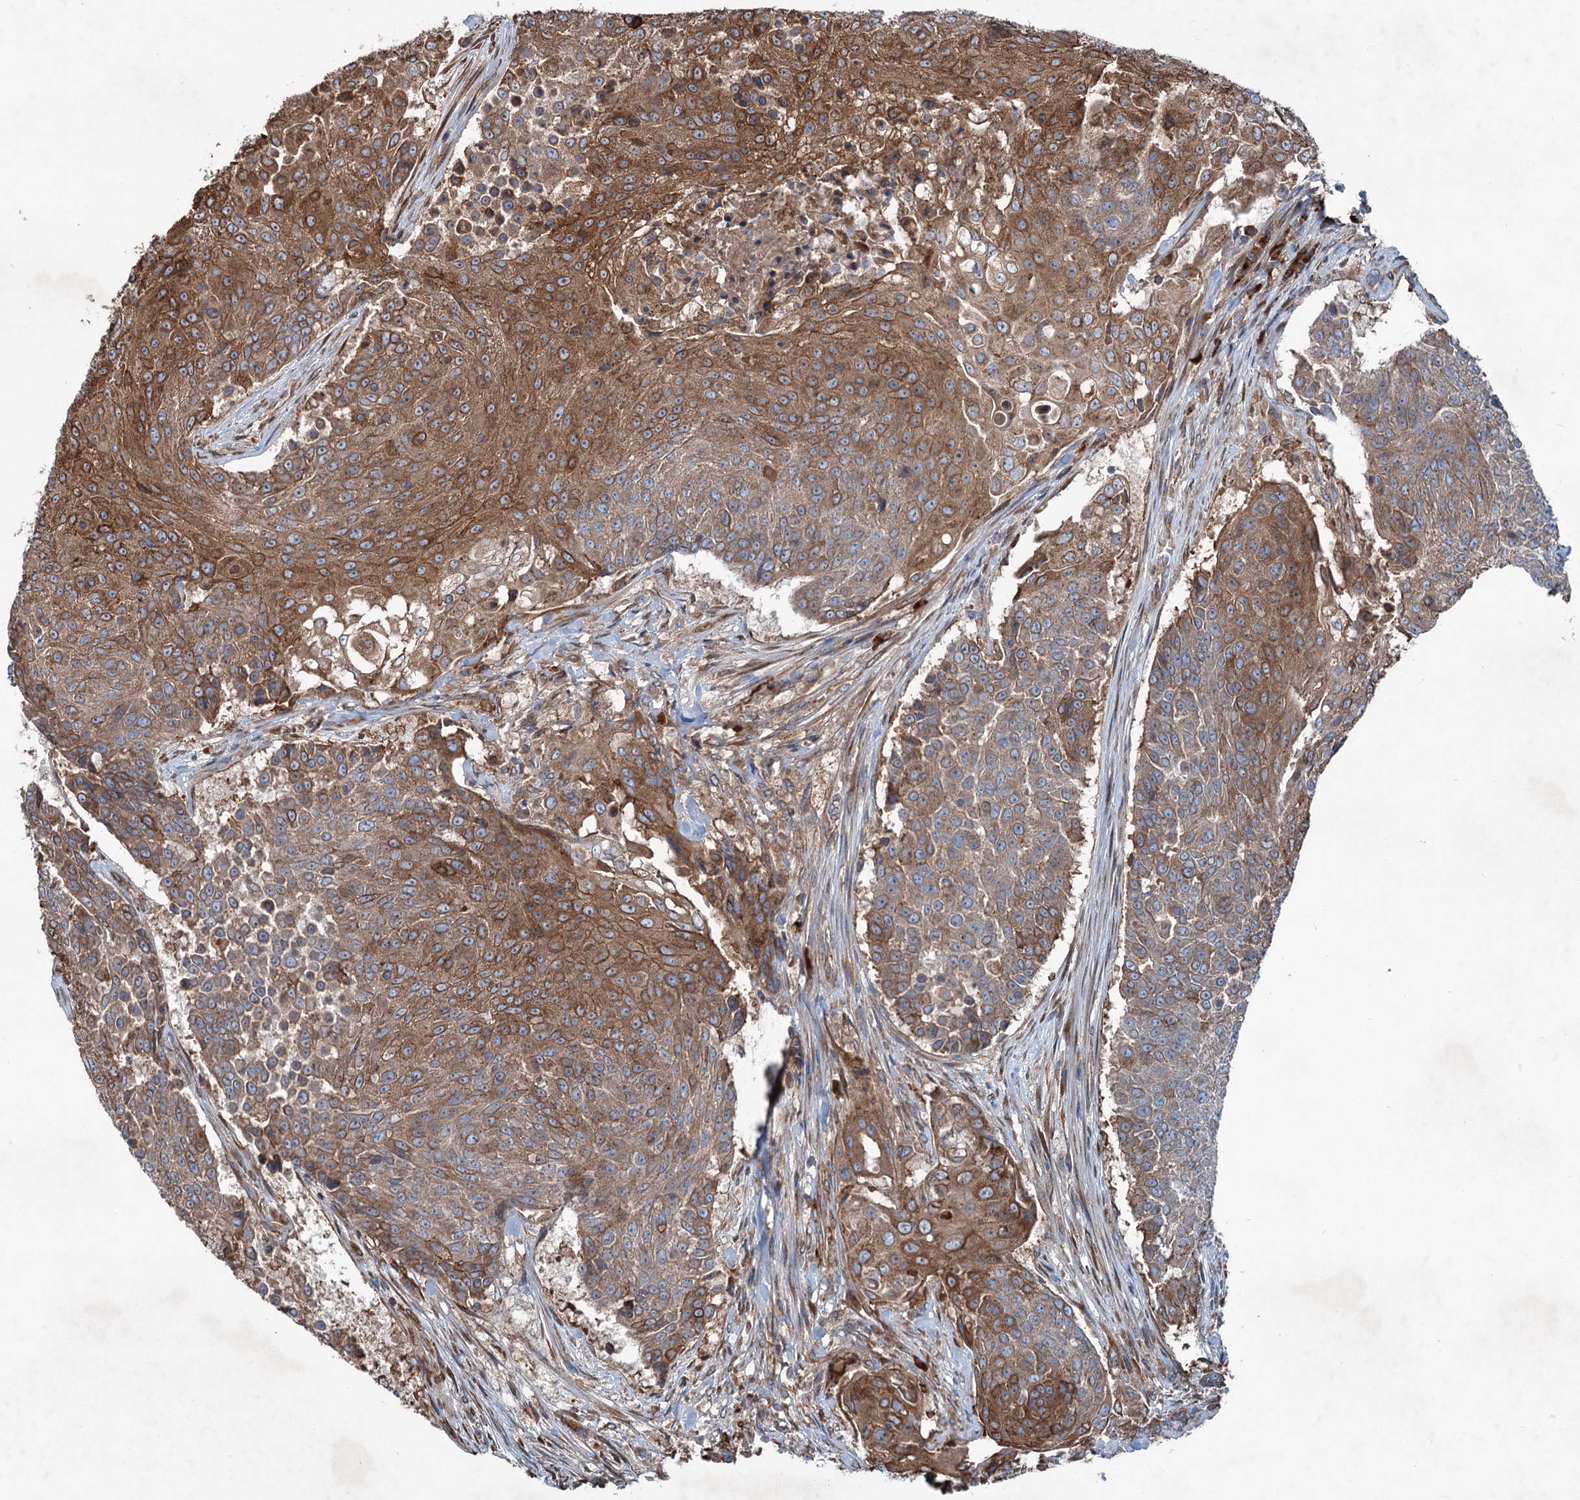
{"staining": {"intensity": "moderate", "quantity": ">75%", "location": "cytoplasmic/membranous"}, "tissue": "urothelial cancer", "cell_type": "Tumor cells", "image_type": "cancer", "snomed": [{"axis": "morphology", "description": "Urothelial carcinoma, High grade"}, {"axis": "topography", "description": "Urinary bladder"}], "caption": "High-power microscopy captured an IHC image of urothelial cancer, revealing moderate cytoplasmic/membranous expression in approximately >75% of tumor cells. (DAB IHC, brown staining for protein, blue staining for nuclei).", "gene": "CALCOCO1", "patient": {"sex": "female", "age": 63}}